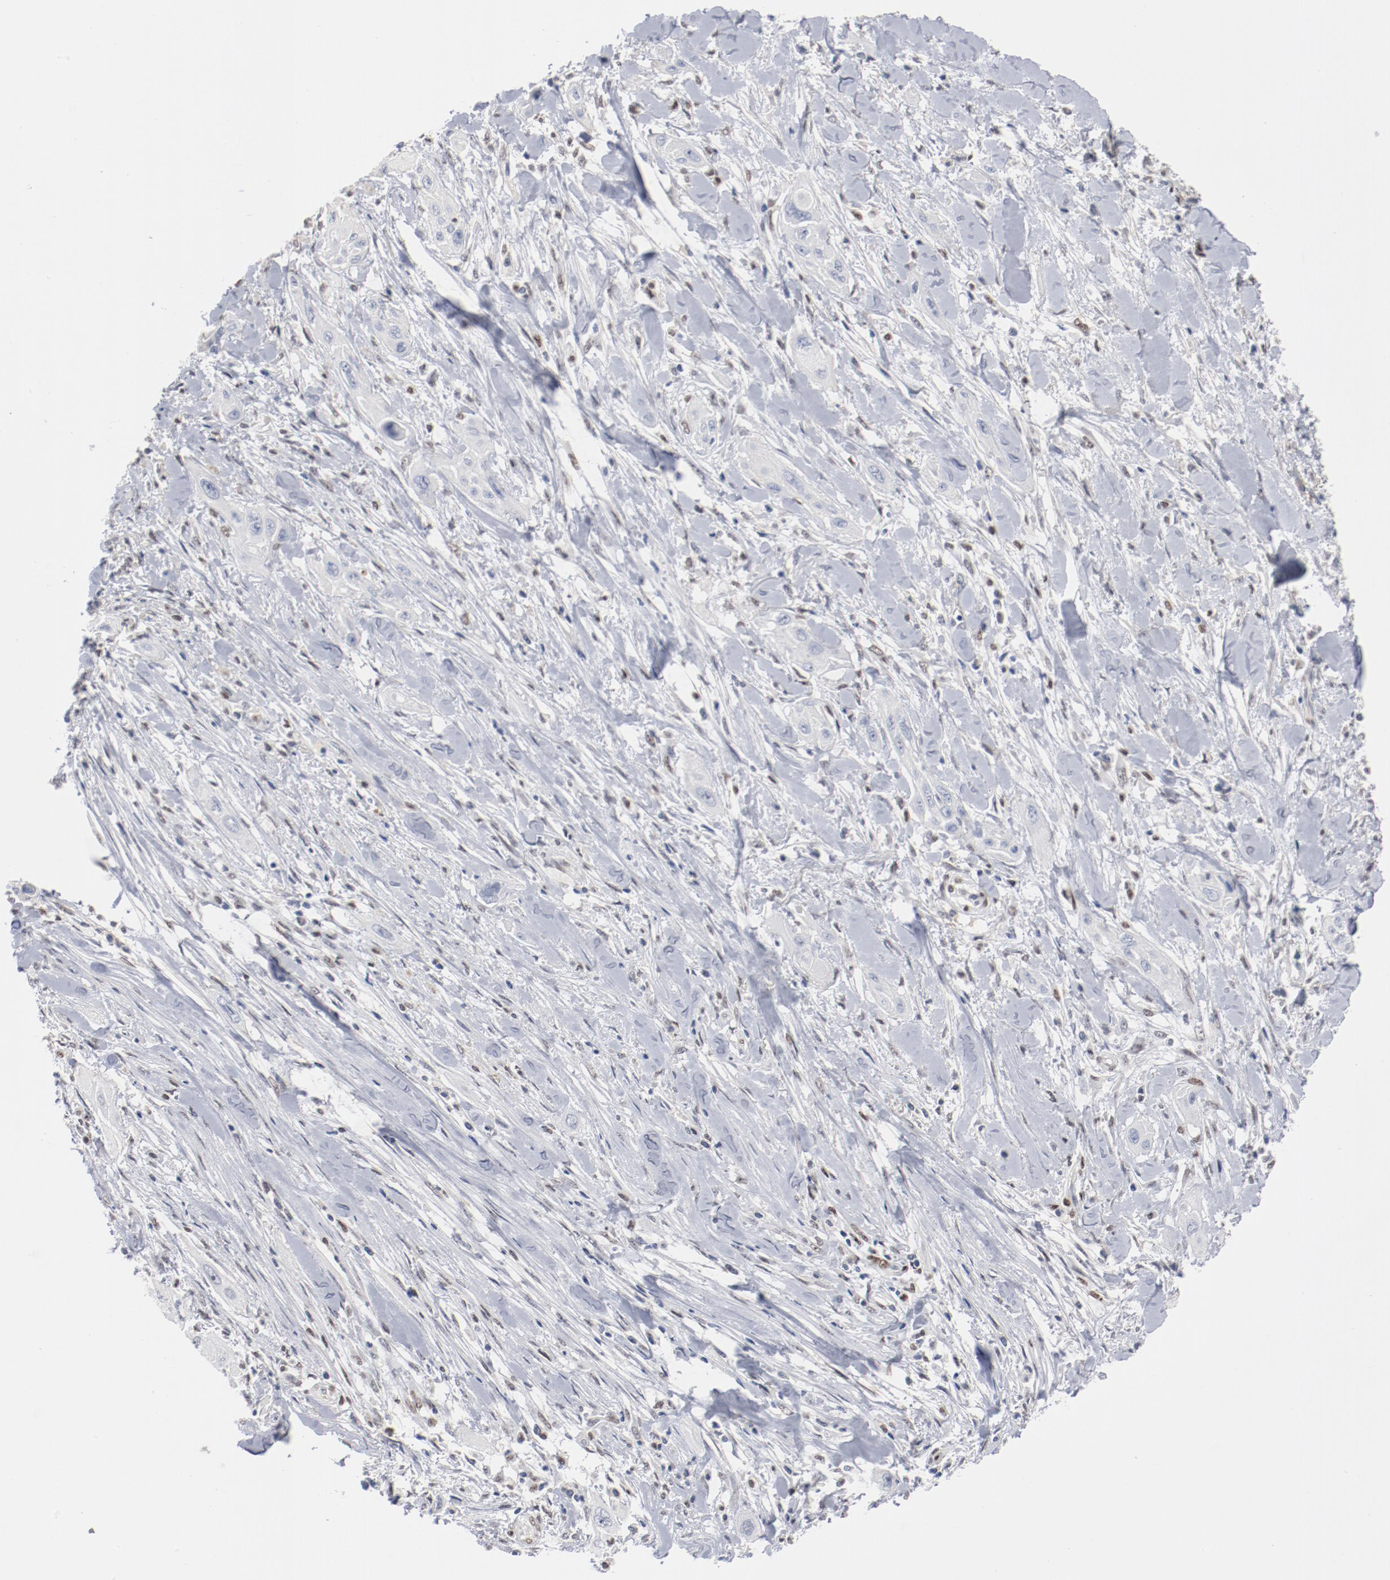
{"staining": {"intensity": "negative", "quantity": "none", "location": "none"}, "tissue": "lung cancer", "cell_type": "Tumor cells", "image_type": "cancer", "snomed": [{"axis": "morphology", "description": "Squamous cell carcinoma, NOS"}, {"axis": "topography", "description": "Lung"}], "caption": "DAB immunohistochemical staining of human lung cancer (squamous cell carcinoma) displays no significant expression in tumor cells.", "gene": "ZEB2", "patient": {"sex": "female", "age": 47}}